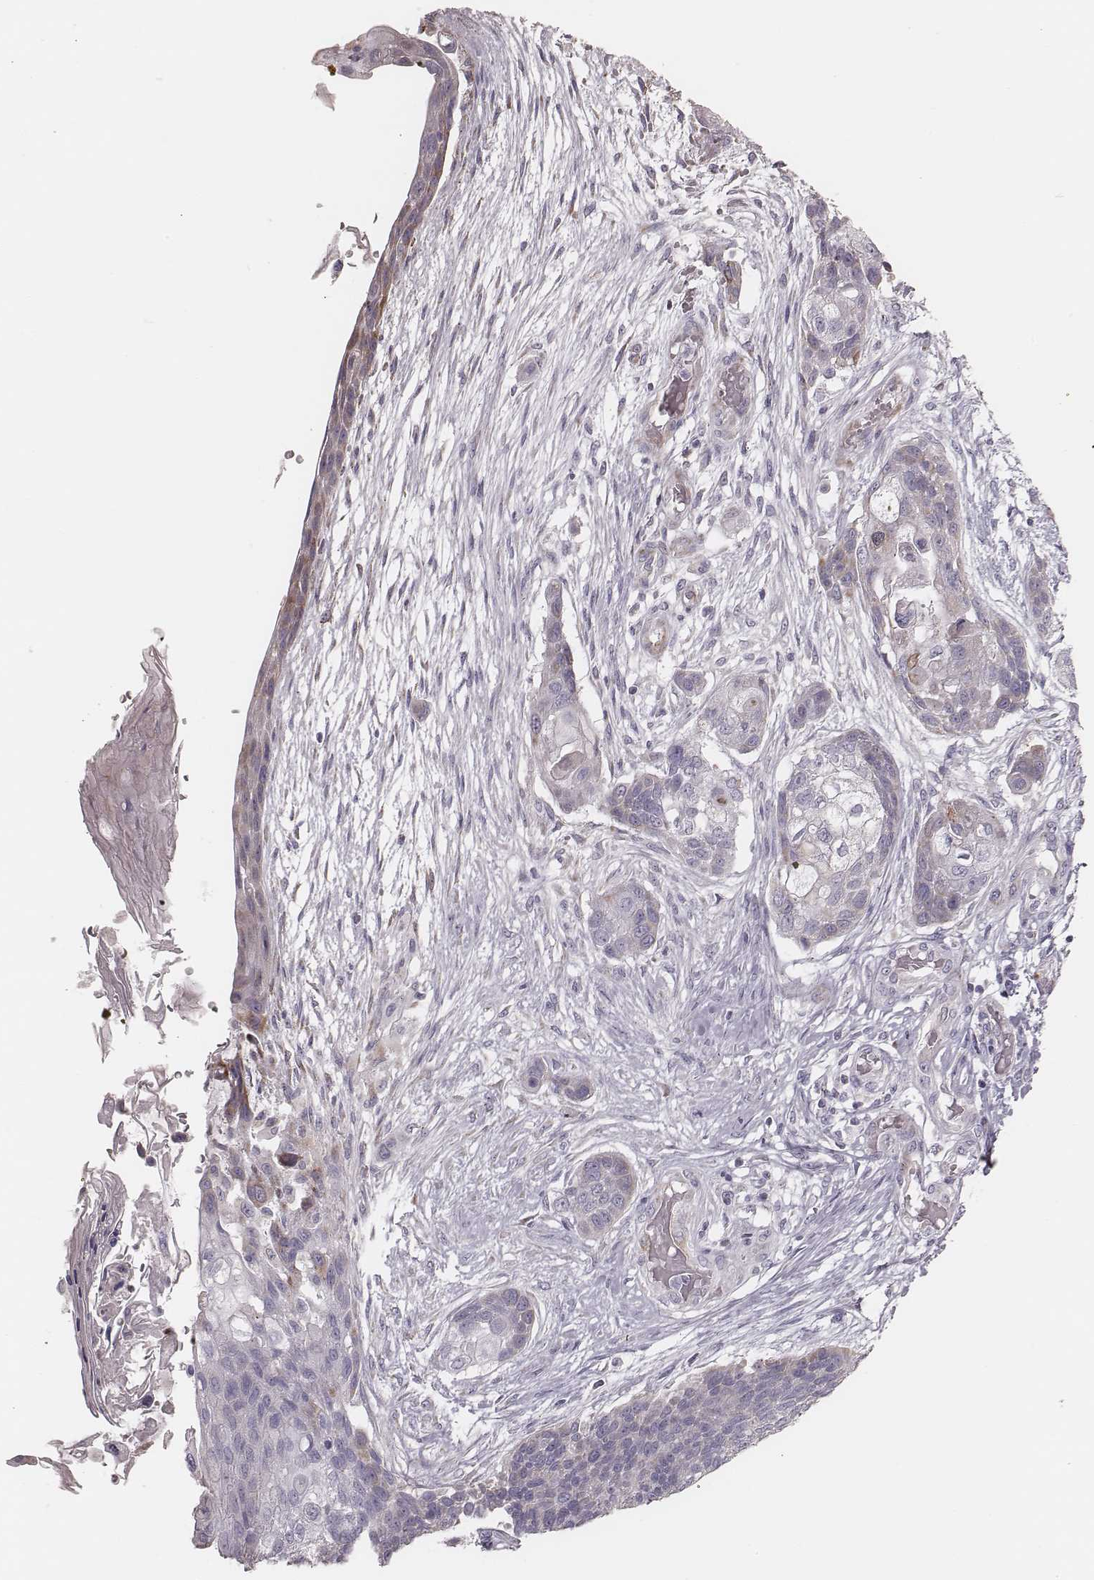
{"staining": {"intensity": "negative", "quantity": "none", "location": "none"}, "tissue": "lung cancer", "cell_type": "Tumor cells", "image_type": "cancer", "snomed": [{"axis": "morphology", "description": "Squamous cell carcinoma, NOS"}, {"axis": "topography", "description": "Lung"}], "caption": "High magnification brightfield microscopy of lung cancer stained with DAB (brown) and counterstained with hematoxylin (blue): tumor cells show no significant positivity.", "gene": "KIF5C", "patient": {"sex": "male", "age": 69}}